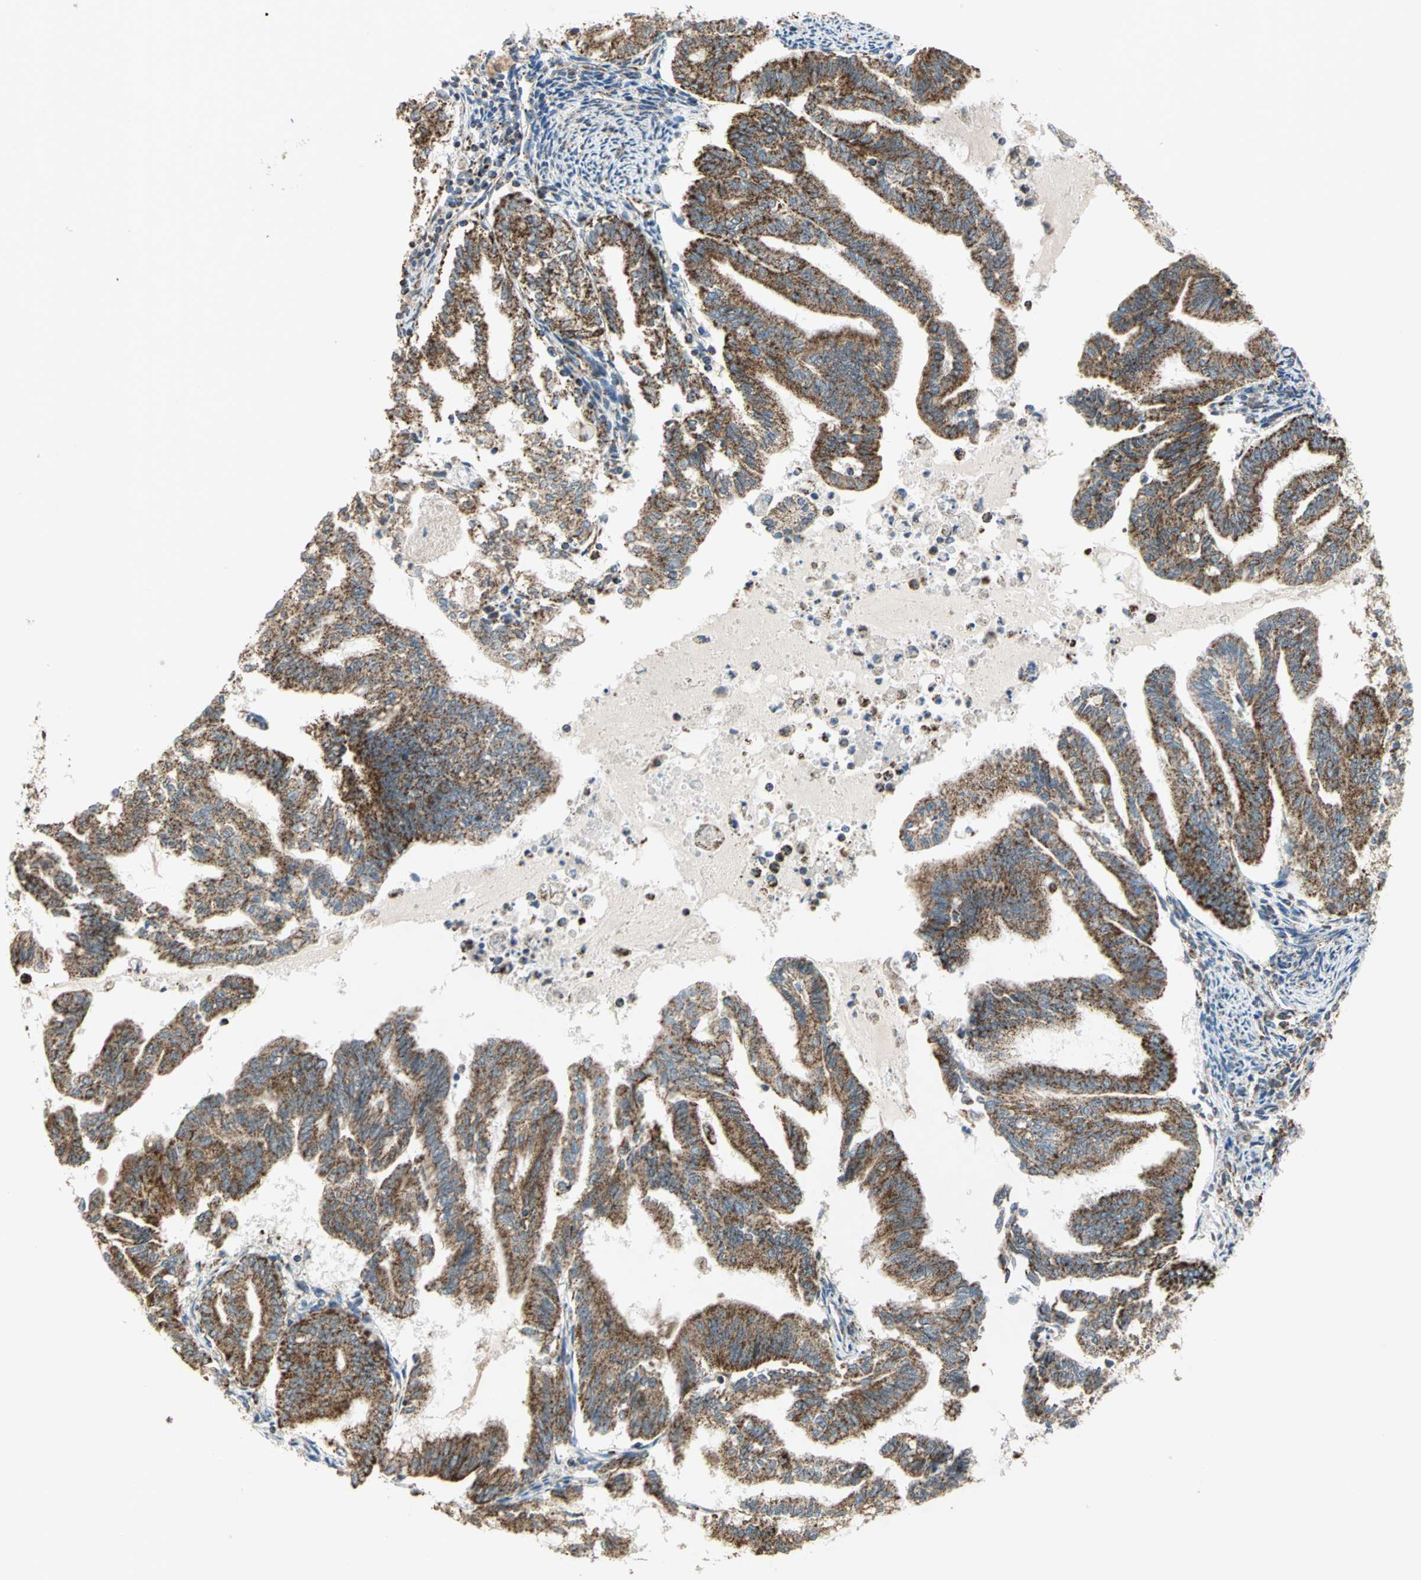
{"staining": {"intensity": "strong", "quantity": ">75%", "location": "cytoplasmic/membranous"}, "tissue": "endometrial cancer", "cell_type": "Tumor cells", "image_type": "cancer", "snomed": [{"axis": "morphology", "description": "Adenocarcinoma, NOS"}, {"axis": "topography", "description": "Endometrium"}], "caption": "A brown stain labels strong cytoplasmic/membranous expression of a protein in human adenocarcinoma (endometrial) tumor cells. The staining is performed using DAB (3,3'-diaminobenzidine) brown chromogen to label protein expression. The nuclei are counter-stained blue using hematoxylin.", "gene": "MRPS22", "patient": {"sex": "female", "age": 79}}